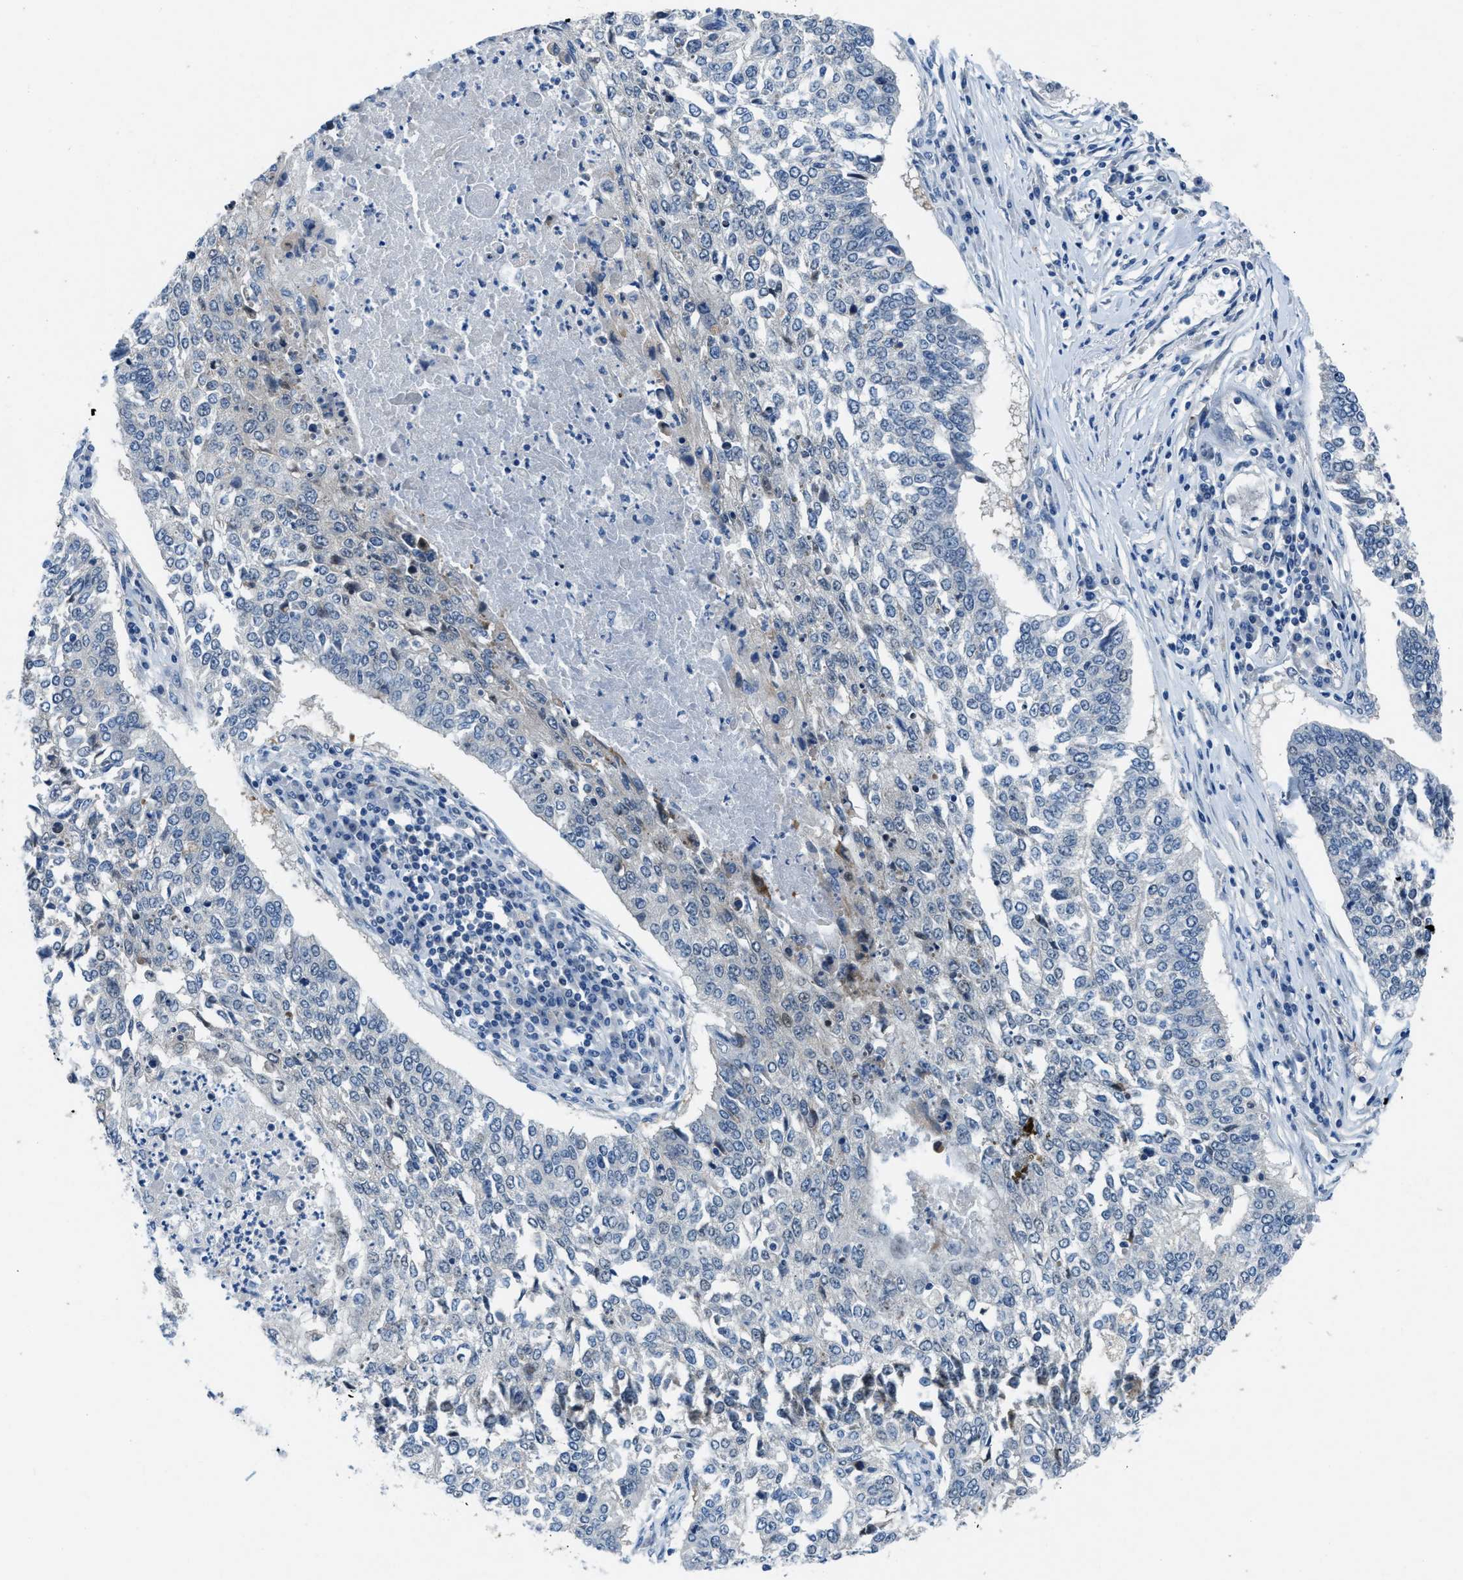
{"staining": {"intensity": "negative", "quantity": "none", "location": "none"}, "tissue": "lung cancer", "cell_type": "Tumor cells", "image_type": "cancer", "snomed": [{"axis": "morphology", "description": "Normal tissue, NOS"}, {"axis": "morphology", "description": "Squamous cell carcinoma, NOS"}, {"axis": "topography", "description": "Cartilage tissue"}, {"axis": "topography", "description": "Bronchus"}, {"axis": "topography", "description": "Lung"}], "caption": "Lung cancer (squamous cell carcinoma) stained for a protein using IHC exhibits no expression tumor cells.", "gene": "PFKP", "patient": {"sex": "female", "age": 49}}